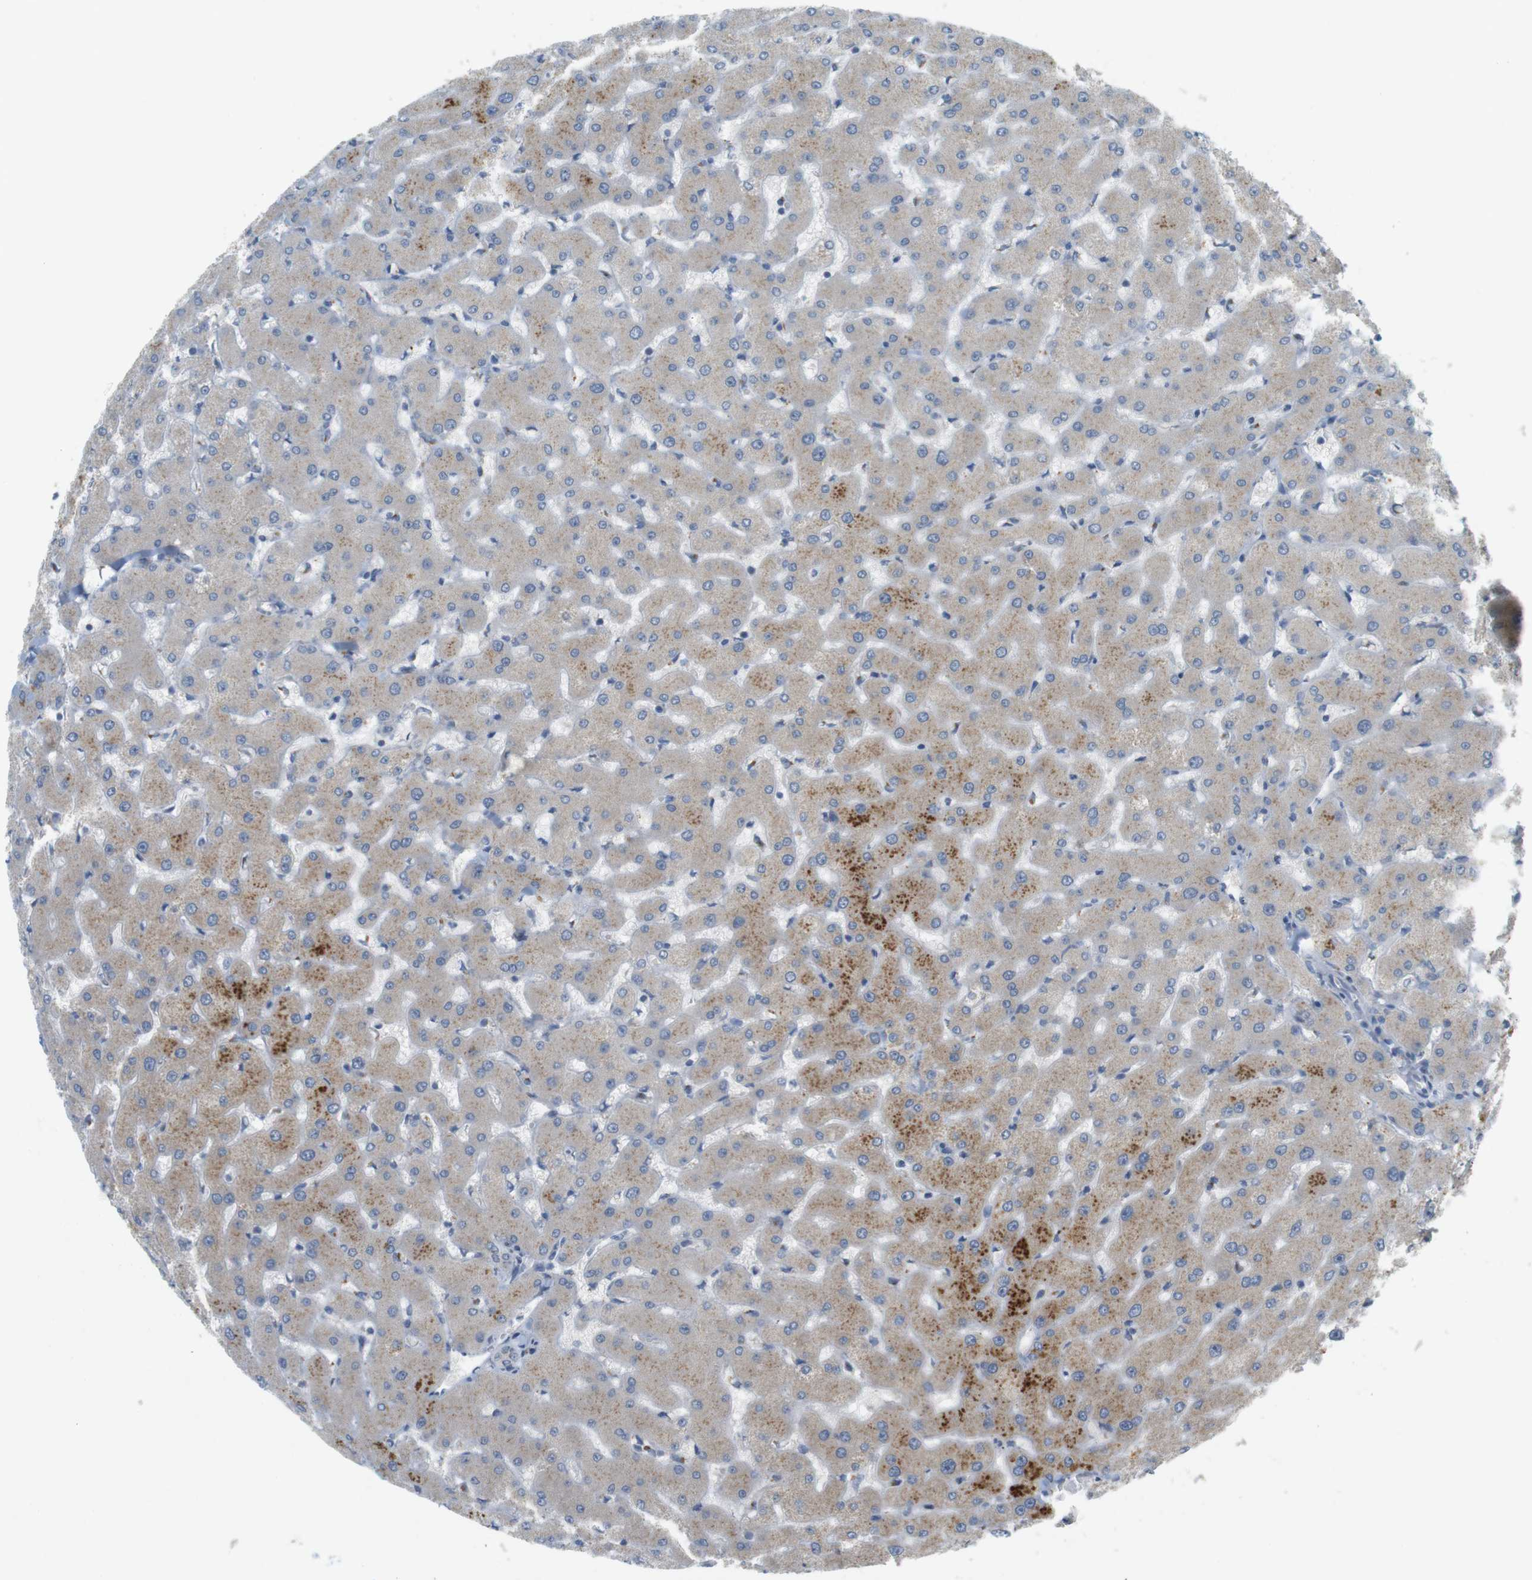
{"staining": {"intensity": "negative", "quantity": "none", "location": "none"}, "tissue": "liver", "cell_type": "Cholangiocytes", "image_type": "normal", "snomed": [{"axis": "morphology", "description": "Normal tissue, NOS"}, {"axis": "topography", "description": "Liver"}], "caption": "Immunohistochemistry micrograph of normal liver stained for a protein (brown), which demonstrates no staining in cholangiocytes. (Immunohistochemistry, brightfield microscopy, high magnification).", "gene": "YIPF3", "patient": {"sex": "female", "age": 63}}